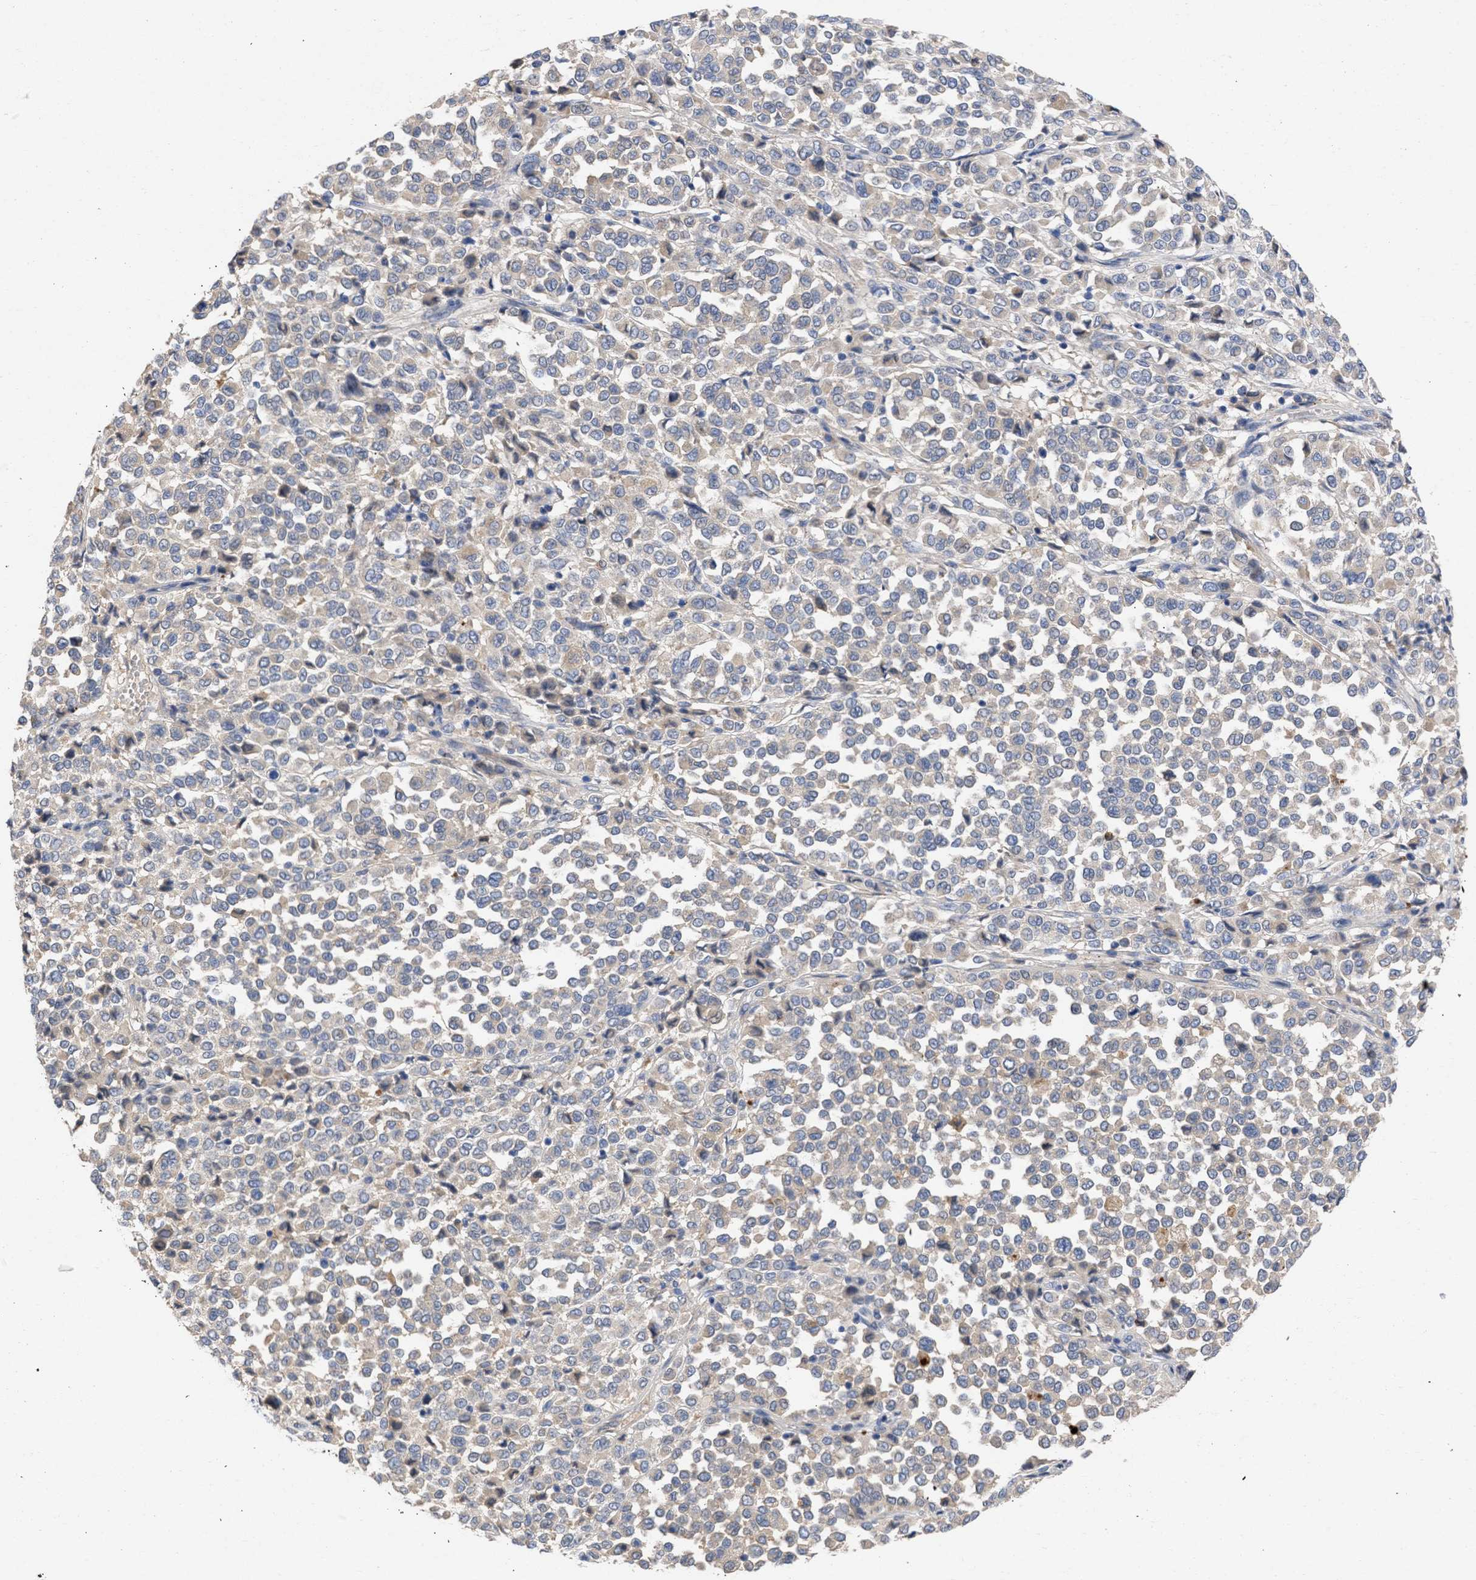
{"staining": {"intensity": "negative", "quantity": "none", "location": "none"}, "tissue": "melanoma", "cell_type": "Tumor cells", "image_type": "cancer", "snomed": [{"axis": "morphology", "description": "Malignant melanoma, Metastatic site"}, {"axis": "topography", "description": "Pancreas"}], "caption": "High magnification brightfield microscopy of melanoma stained with DAB (3,3'-diaminobenzidine) (brown) and counterstained with hematoxylin (blue): tumor cells show no significant positivity.", "gene": "ARHGEF4", "patient": {"sex": "female", "age": 30}}